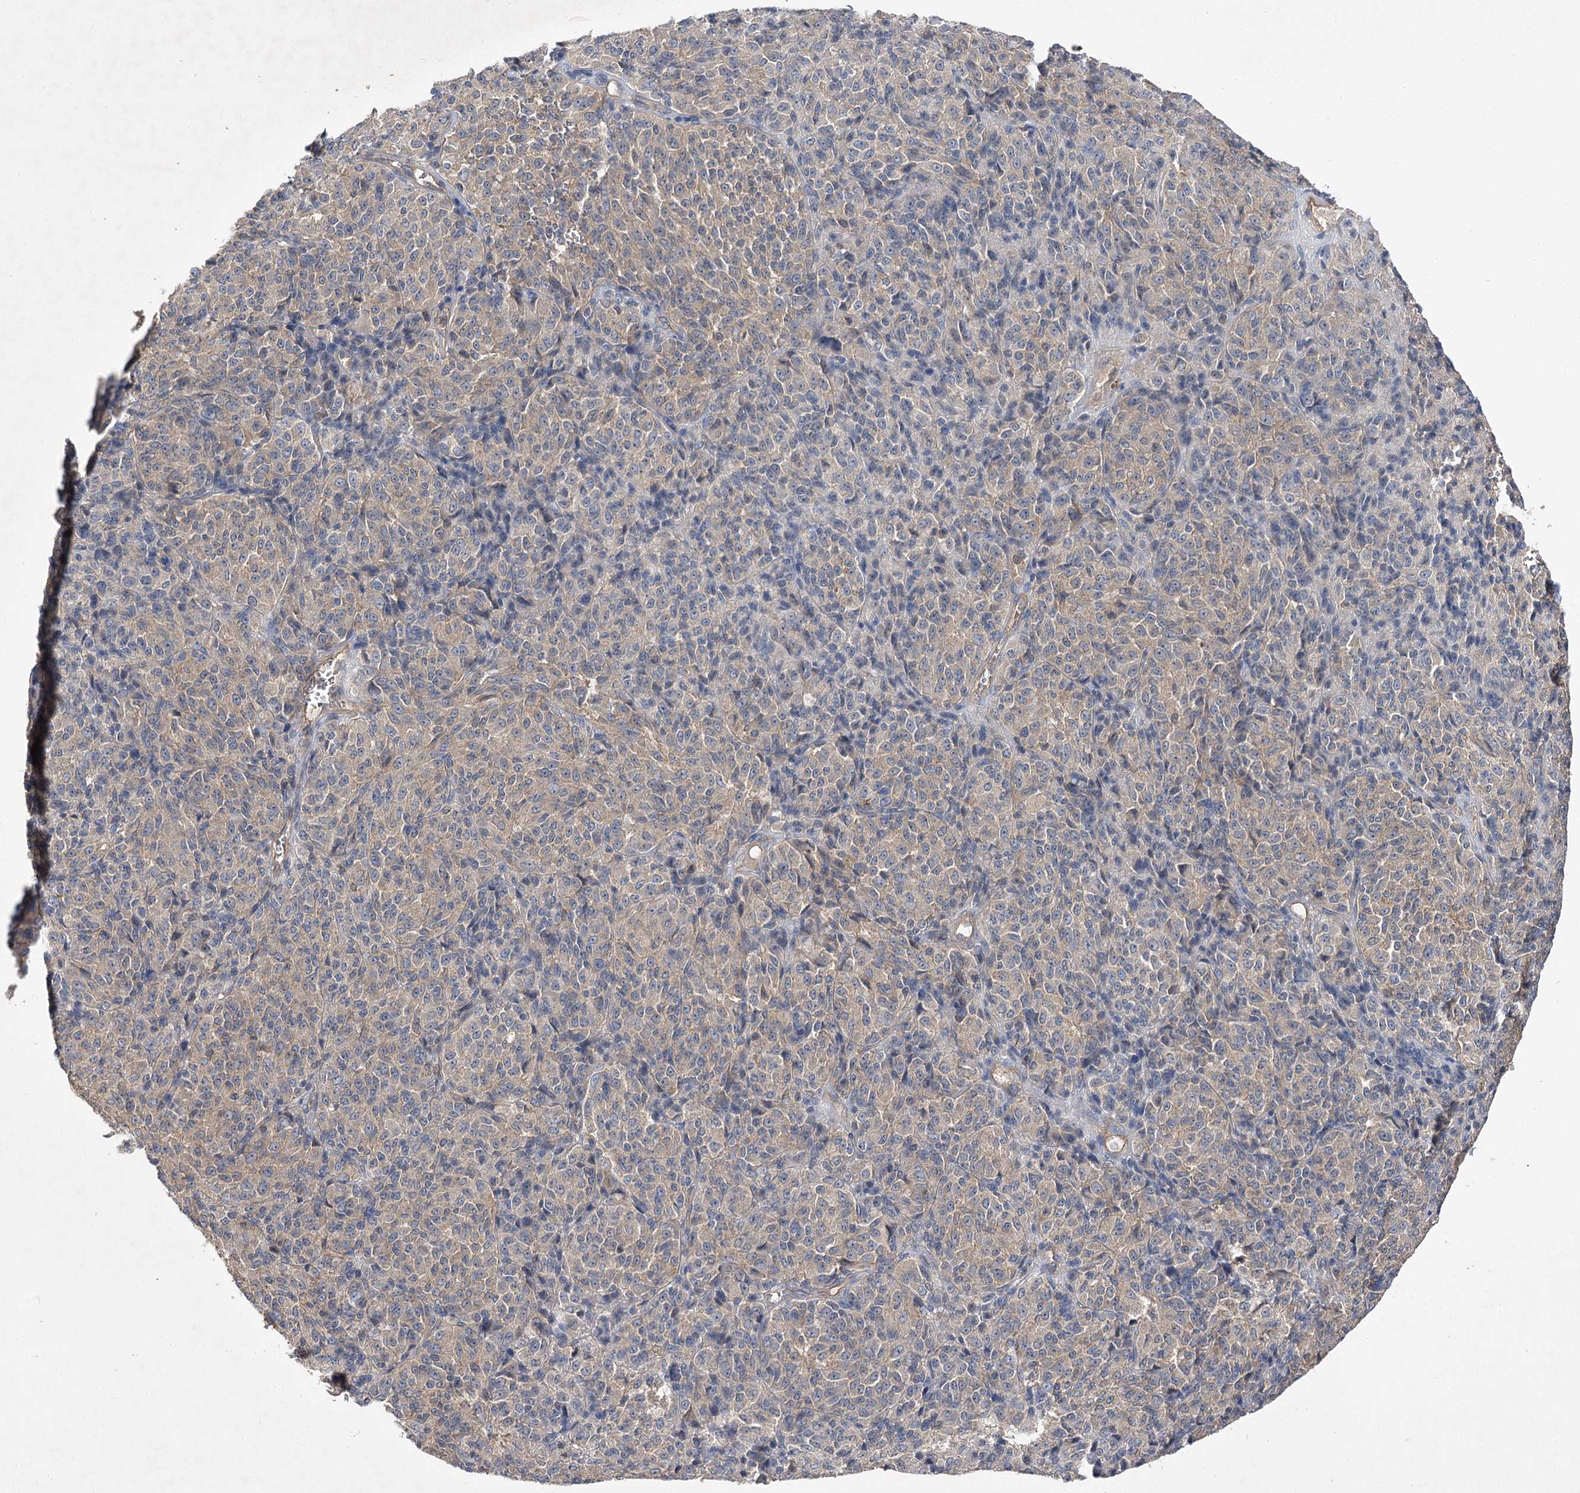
{"staining": {"intensity": "weak", "quantity": "<25%", "location": "cytoplasmic/membranous"}, "tissue": "melanoma", "cell_type": "Tumor cells", "image_type": "cancer", "snomed": [{"axis": "morphology", "description": "Malignant melanoma, Metastatic site"}, {"axis": "topography", "description": "Brain"}], "caption": "Protein analysis of malignant melanoma (metastatic site) reveals no significant positivity in tumor cells.", "gene": "BCR", "patient": {"sex": "female", "age": 56}}